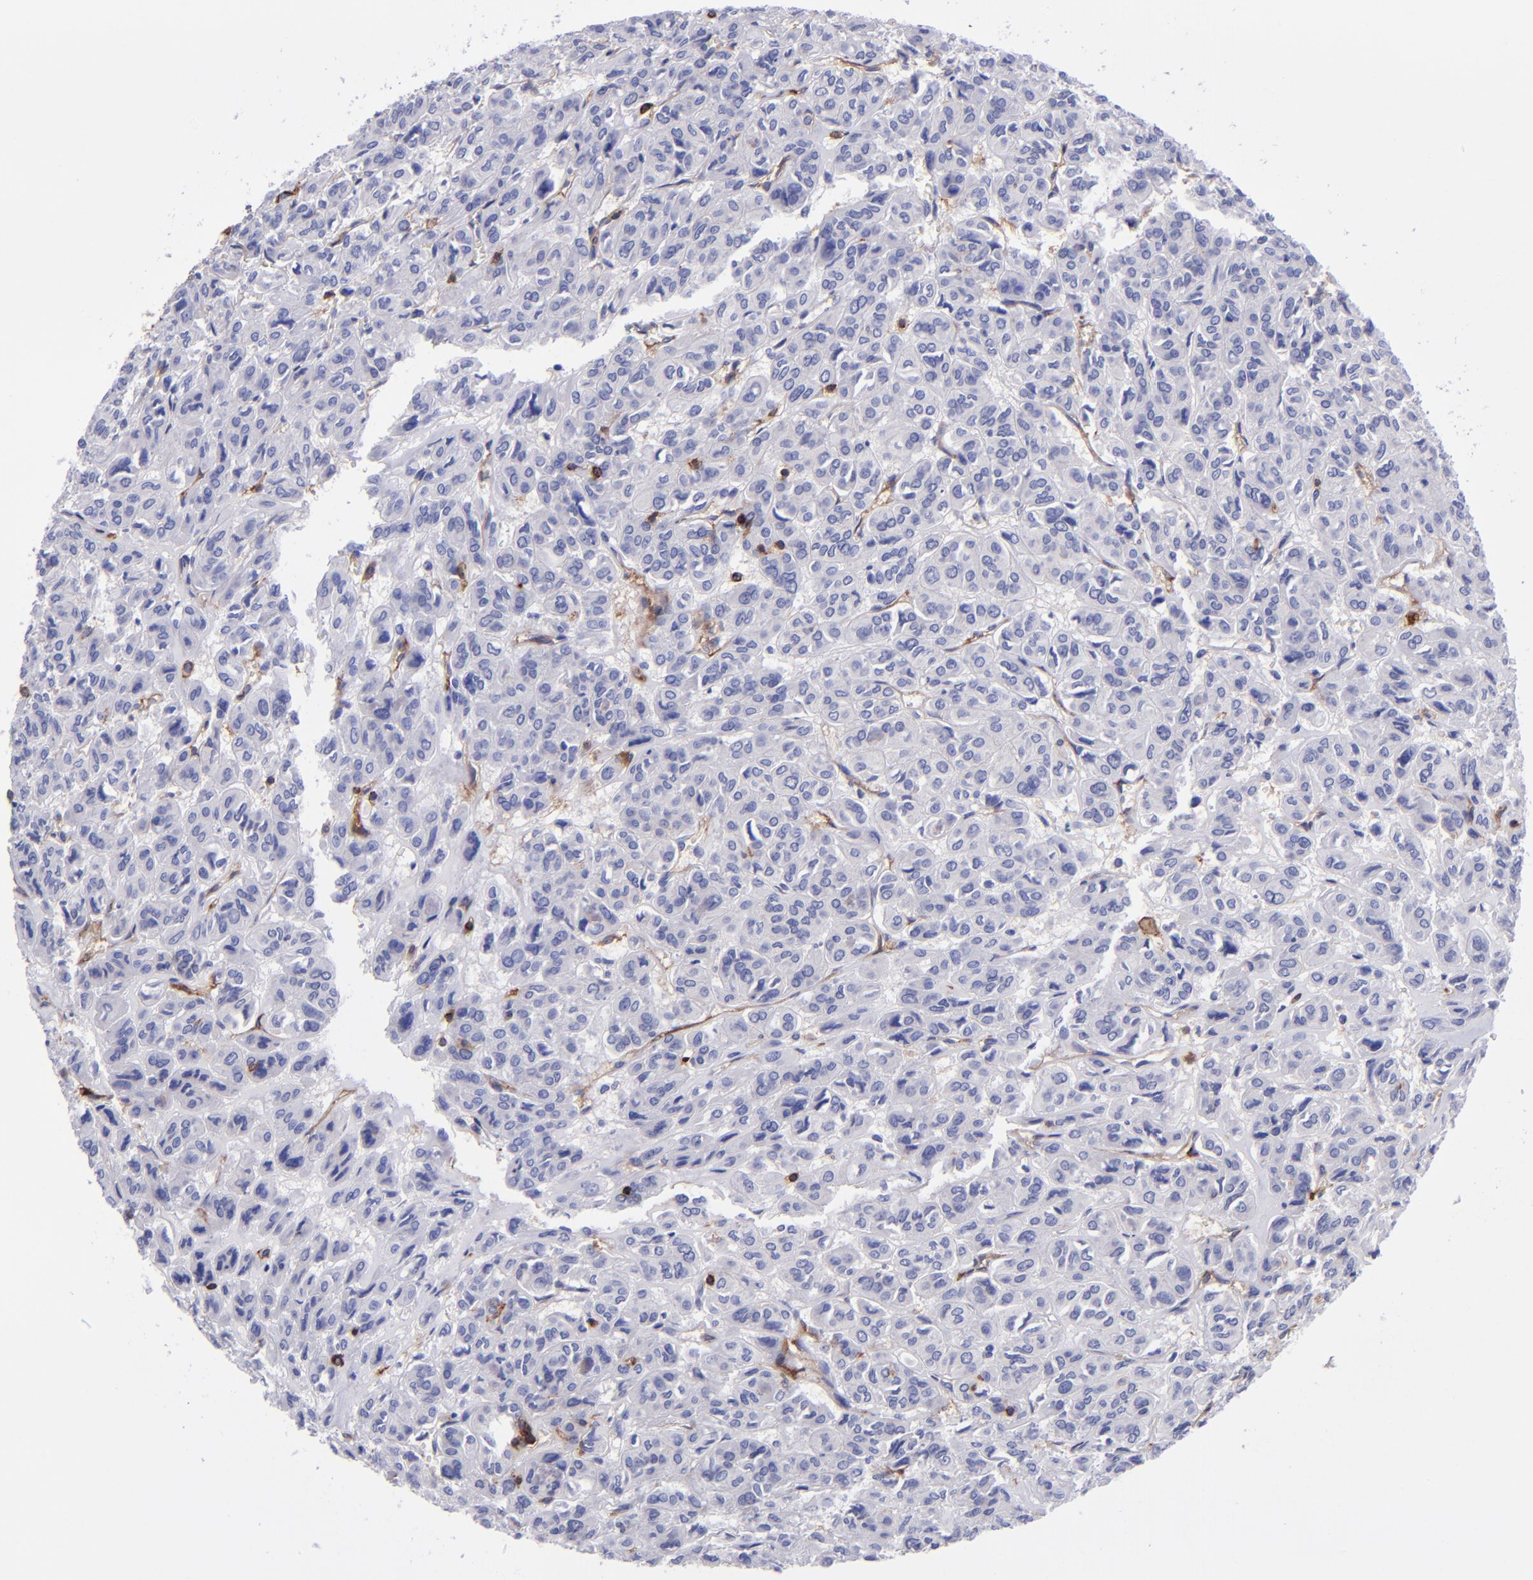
{"staining": {"intensity": "negative", "quantity": "none", "location": "none"}, "tissue": "thyroid cancer", "cell_type": "Tumor cells", "image_type": "cancer", "snomed": [{"axis": "morphology", "description": "Follicular adenoma carcinoma, NOS"}, {"axis": "topography", "description": "Thyroid gland"}], "caption": "A high-resolution micrograph shows immunohistochemistry (IHC) staining of thyroid cancer (follicular adenoma carcinoma), which displays no significant staining in tumor cells. (DAB IHC, high magnification).", "gene": "ICAM3", "patient": {"sex": "female", "age": 71}}